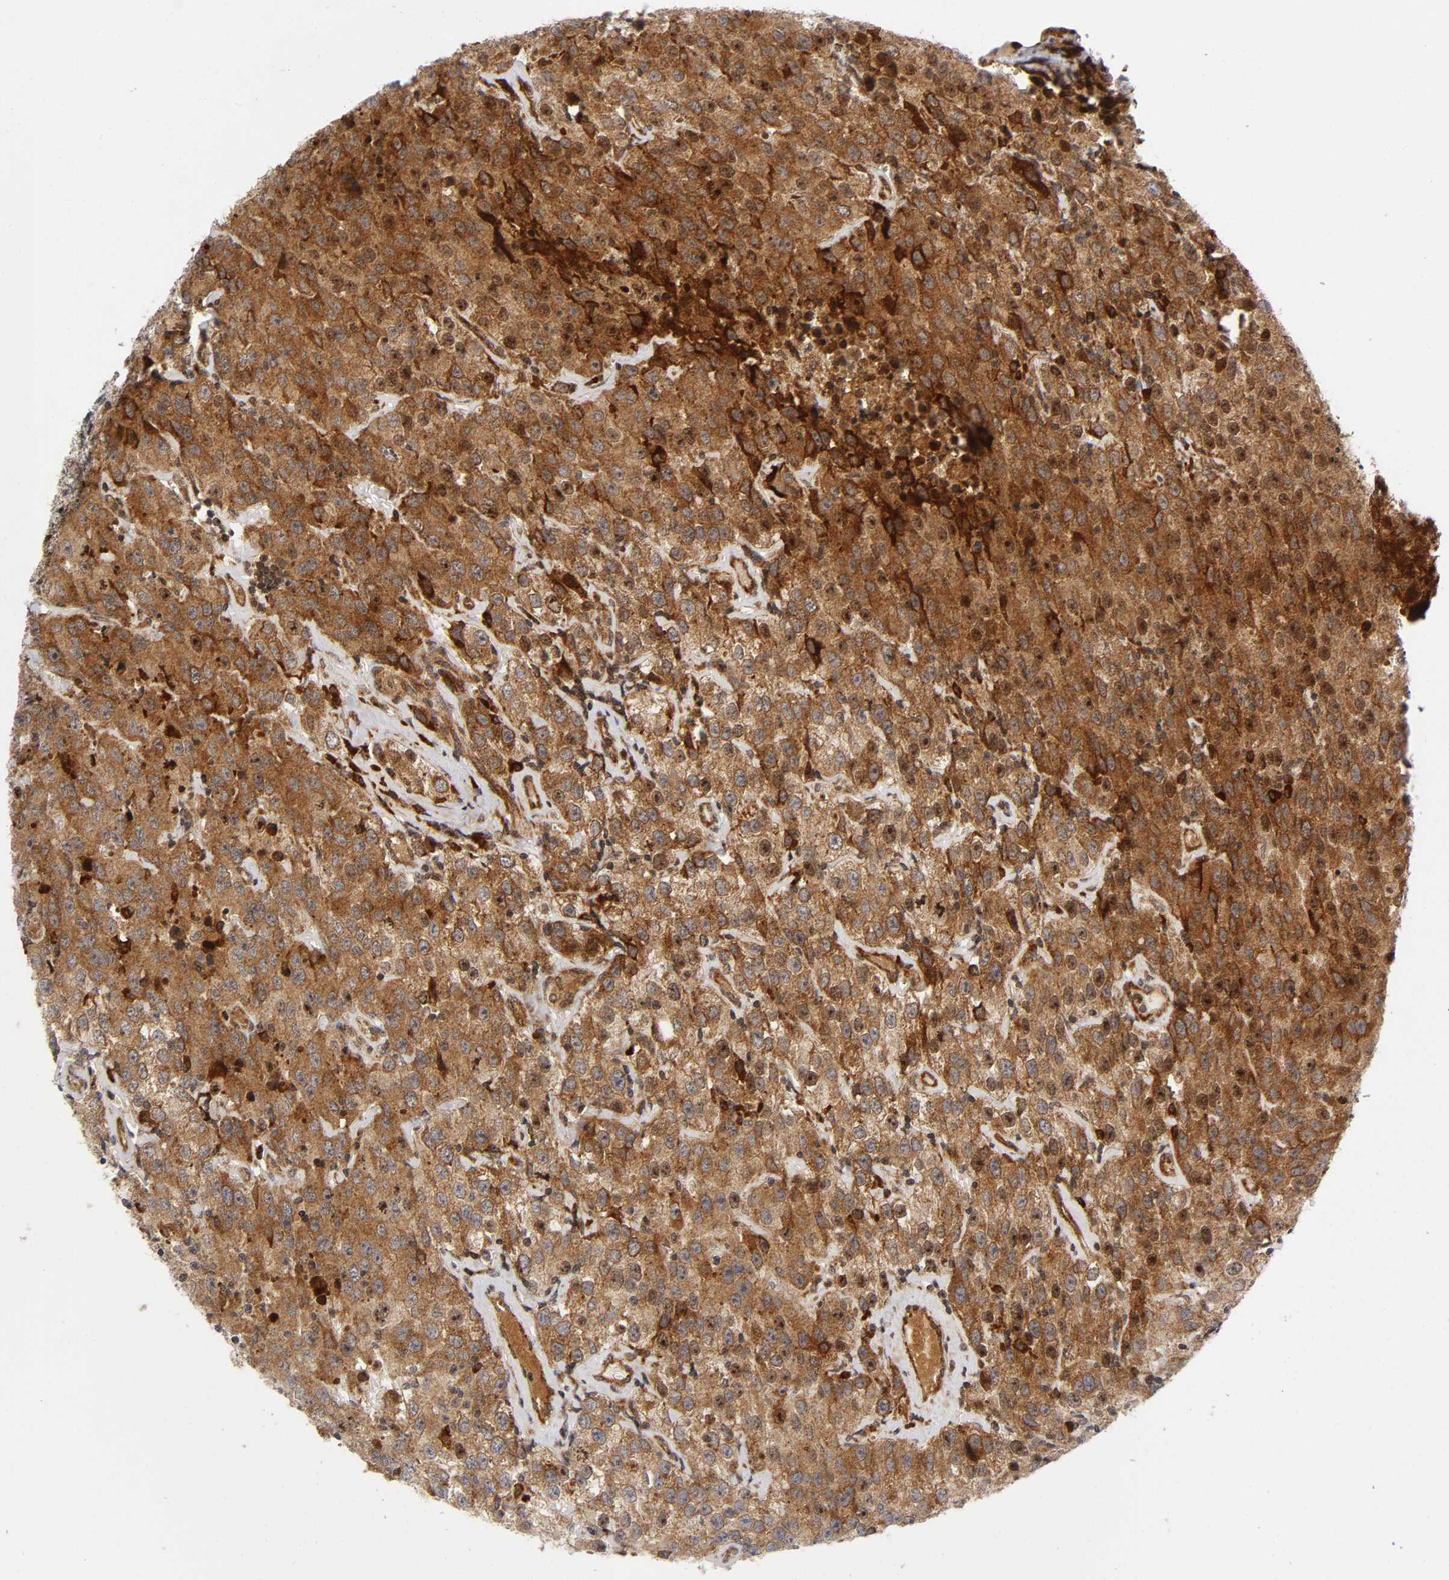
{"staining": {"intensity": "strong", "quantity": ">75%", "location": "cytoplasmic/membranous"}, "tissue": "testis cancer", "cell_type": "Tumor cells", "image_type": "cancer", "snomed": [{"axis": "morphology", "description": "Seminoma, NOS"}, {"axis": "topography", "description": "Testis"}], "caption": "Testis cancer stained with DAB immunohistochemistry demonstrates high levels of strong cytoplasmic/membranous staining in about >75% of tumor cells.", "gene": "EIF5", "patient": {"sex": "male", "age": 52}}